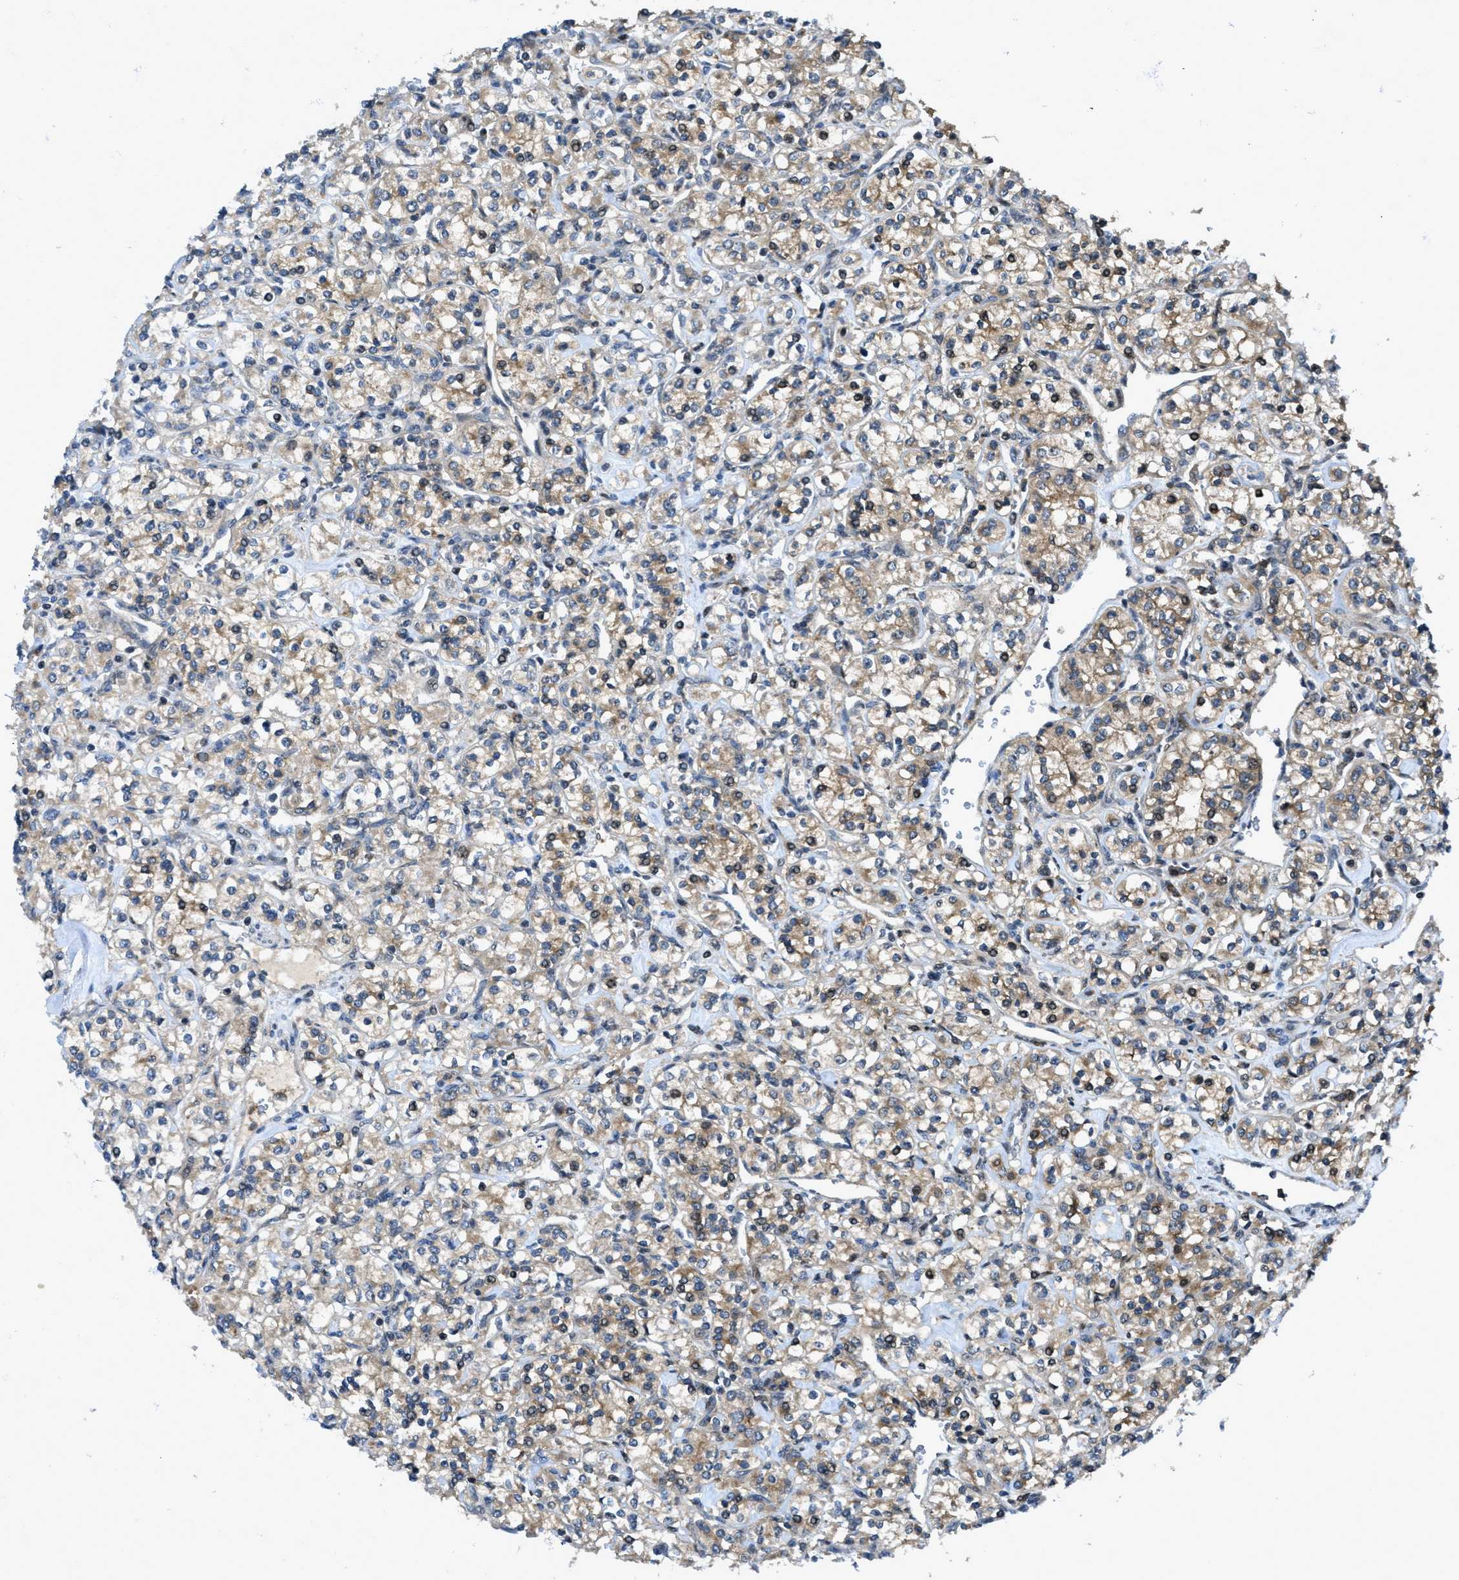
{"staining": {"intensity": "weak", "quantity": "25%-75%", "location": "cytoplasmic/membranous"}, "tissue": "renal cancer", "cell_type": "Tumor cells", "image_type": "cancer", "snomed": [{"axis": "morphology", "description": "Adenocarcinoma, NOS"}, {"axis": "topography", "description": "Kidney"}], "caption": "Weak cytoplasmic/membranous positivity for a protein is appreciated in approximately 25%-75% of tumor cells of renal adenocarcinoma using IHC.", "gene": "DNAJC28", "patient": {"sex": "male", "age": 77}}